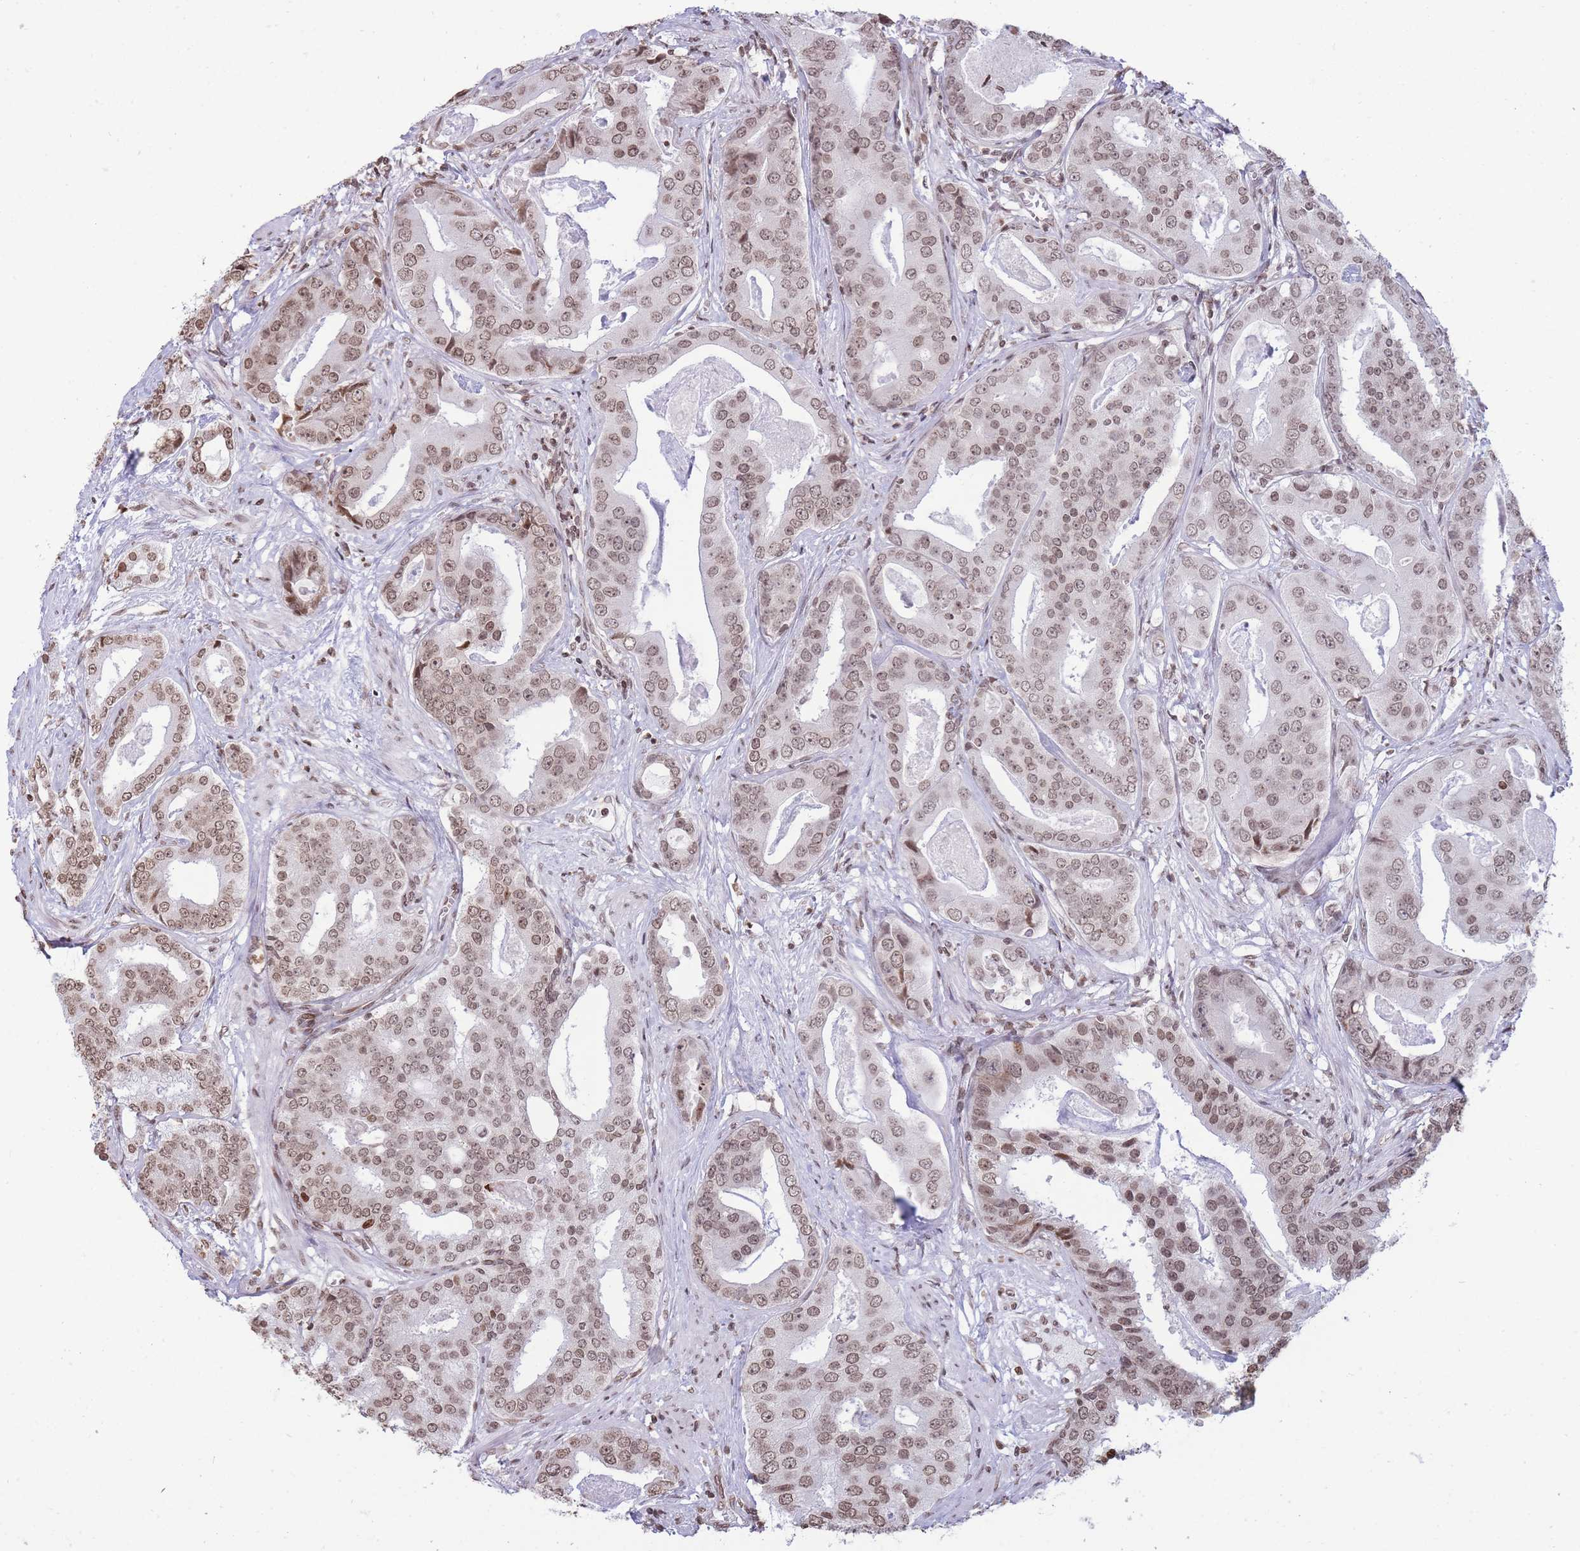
{"staining": {"intensity": "moderate", "quantity": ">75%", "location": "nuclear"}, "tissue": "prostate cancer", "cell_type": "Tumor cells", "image_type": "cancer", "snomed": [{"axis": "morphology", "description": "Adenocarcinoma, High grade"}, {"axis": "topography", "description": "Prostate"}], "caption": "Moderate nuclear positivity is identified in about >75% of tumor cells in prostate cancer.", "gene": "SHISAL1", "patient": {"sex": "male", "age": 71}}